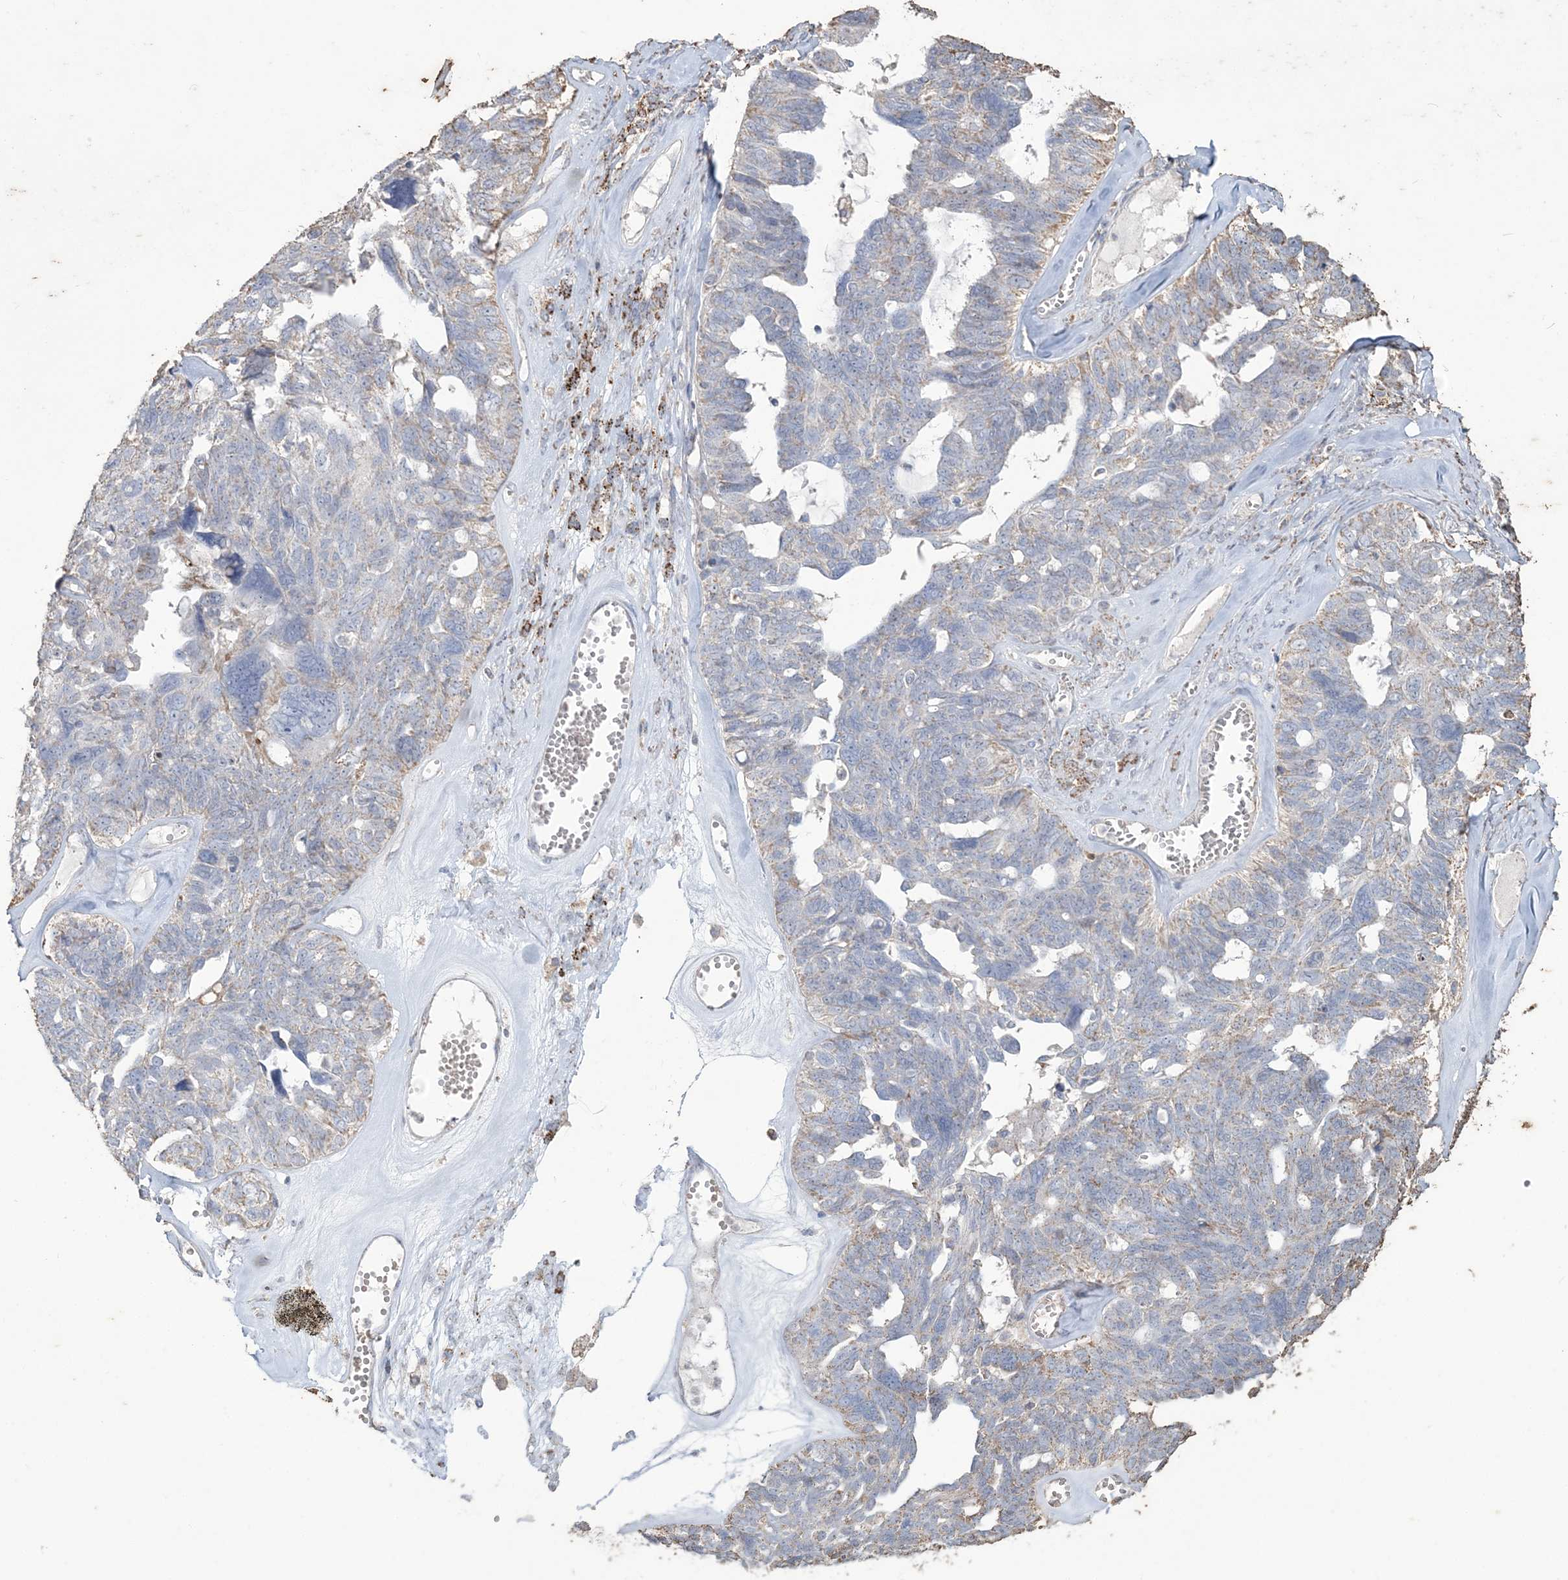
{"staining": {"intensity": "moderate", "quantity": "25%-75%", "location": "cytoplasmic/membranous"}, "tissue": "ovarian cancer", "cell_type": "Tumor cells", "image_type": "cancer", "snomed": [{"axis": "morphology", "description": "Cystadenocarcinoma, serous, NOS"}, {"axis": "topography", "description": "Ovary"}], "caption": "Immunohistochemical staining of ovarian cancer exhibits moderate cytoplasmic/membranous protein staining in approximately 25%-75% of tumor cells.", "gene": "SFMBT2", "patient": {"sex": "female", "age": 79}}